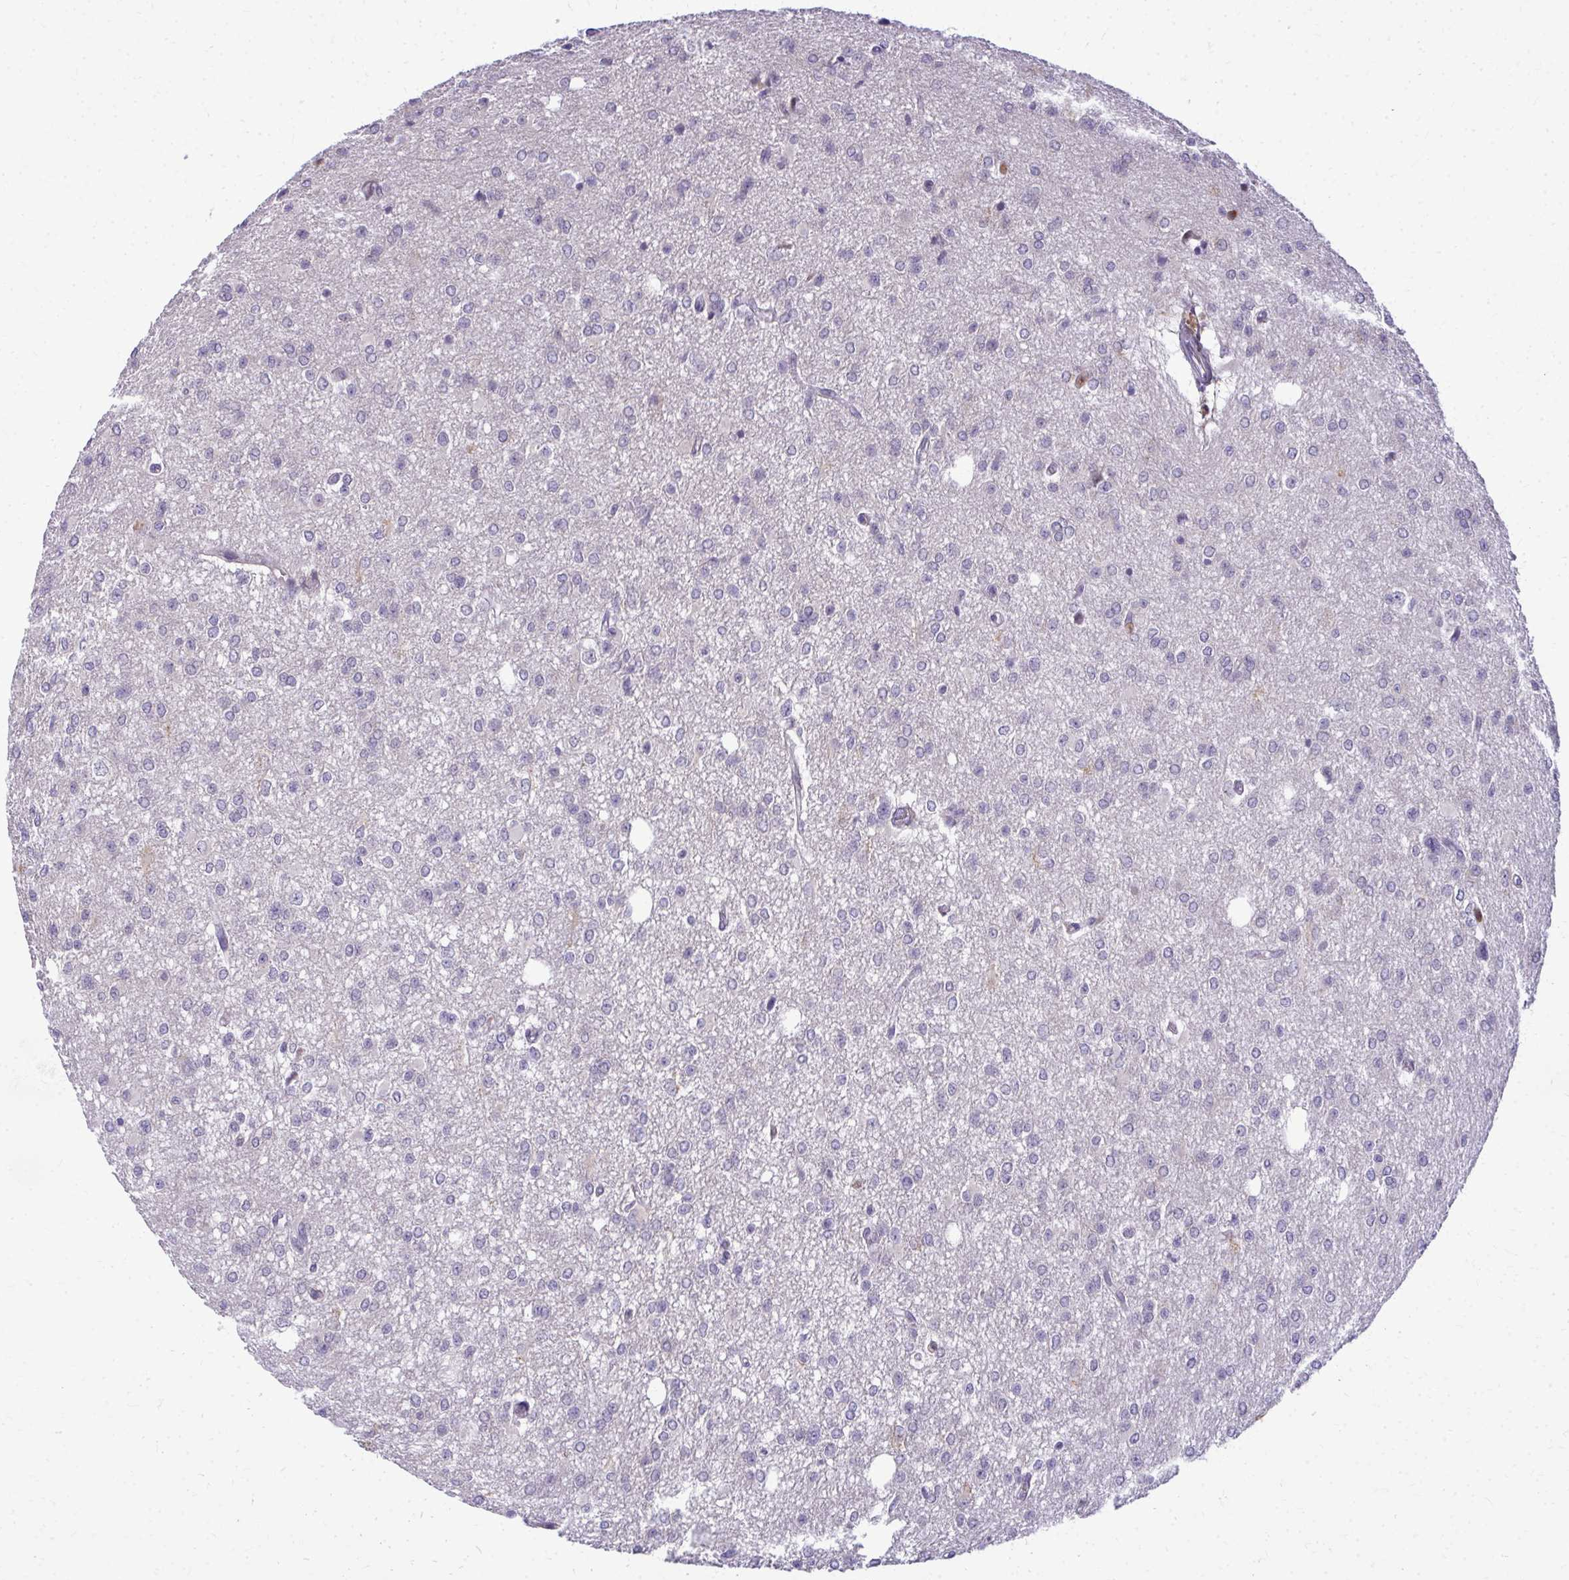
{"staining": {"intensity": "negative", "quantity": "none", "location": "none"}, "tissue": "glioma", "cell_type": "Tumor cells", "image_type": "cancer", "snomed": [{"axis": "morphology", "description": "Glioma, malignant, Low grade"}, {"axis": "topography", "description": "Brain"}], "caption": "Tumor cells show no significant protein positivity in low-grade glioma (malignant).", "gene": "AP5M1", "patient": {"sex": "male", "age": 26}}